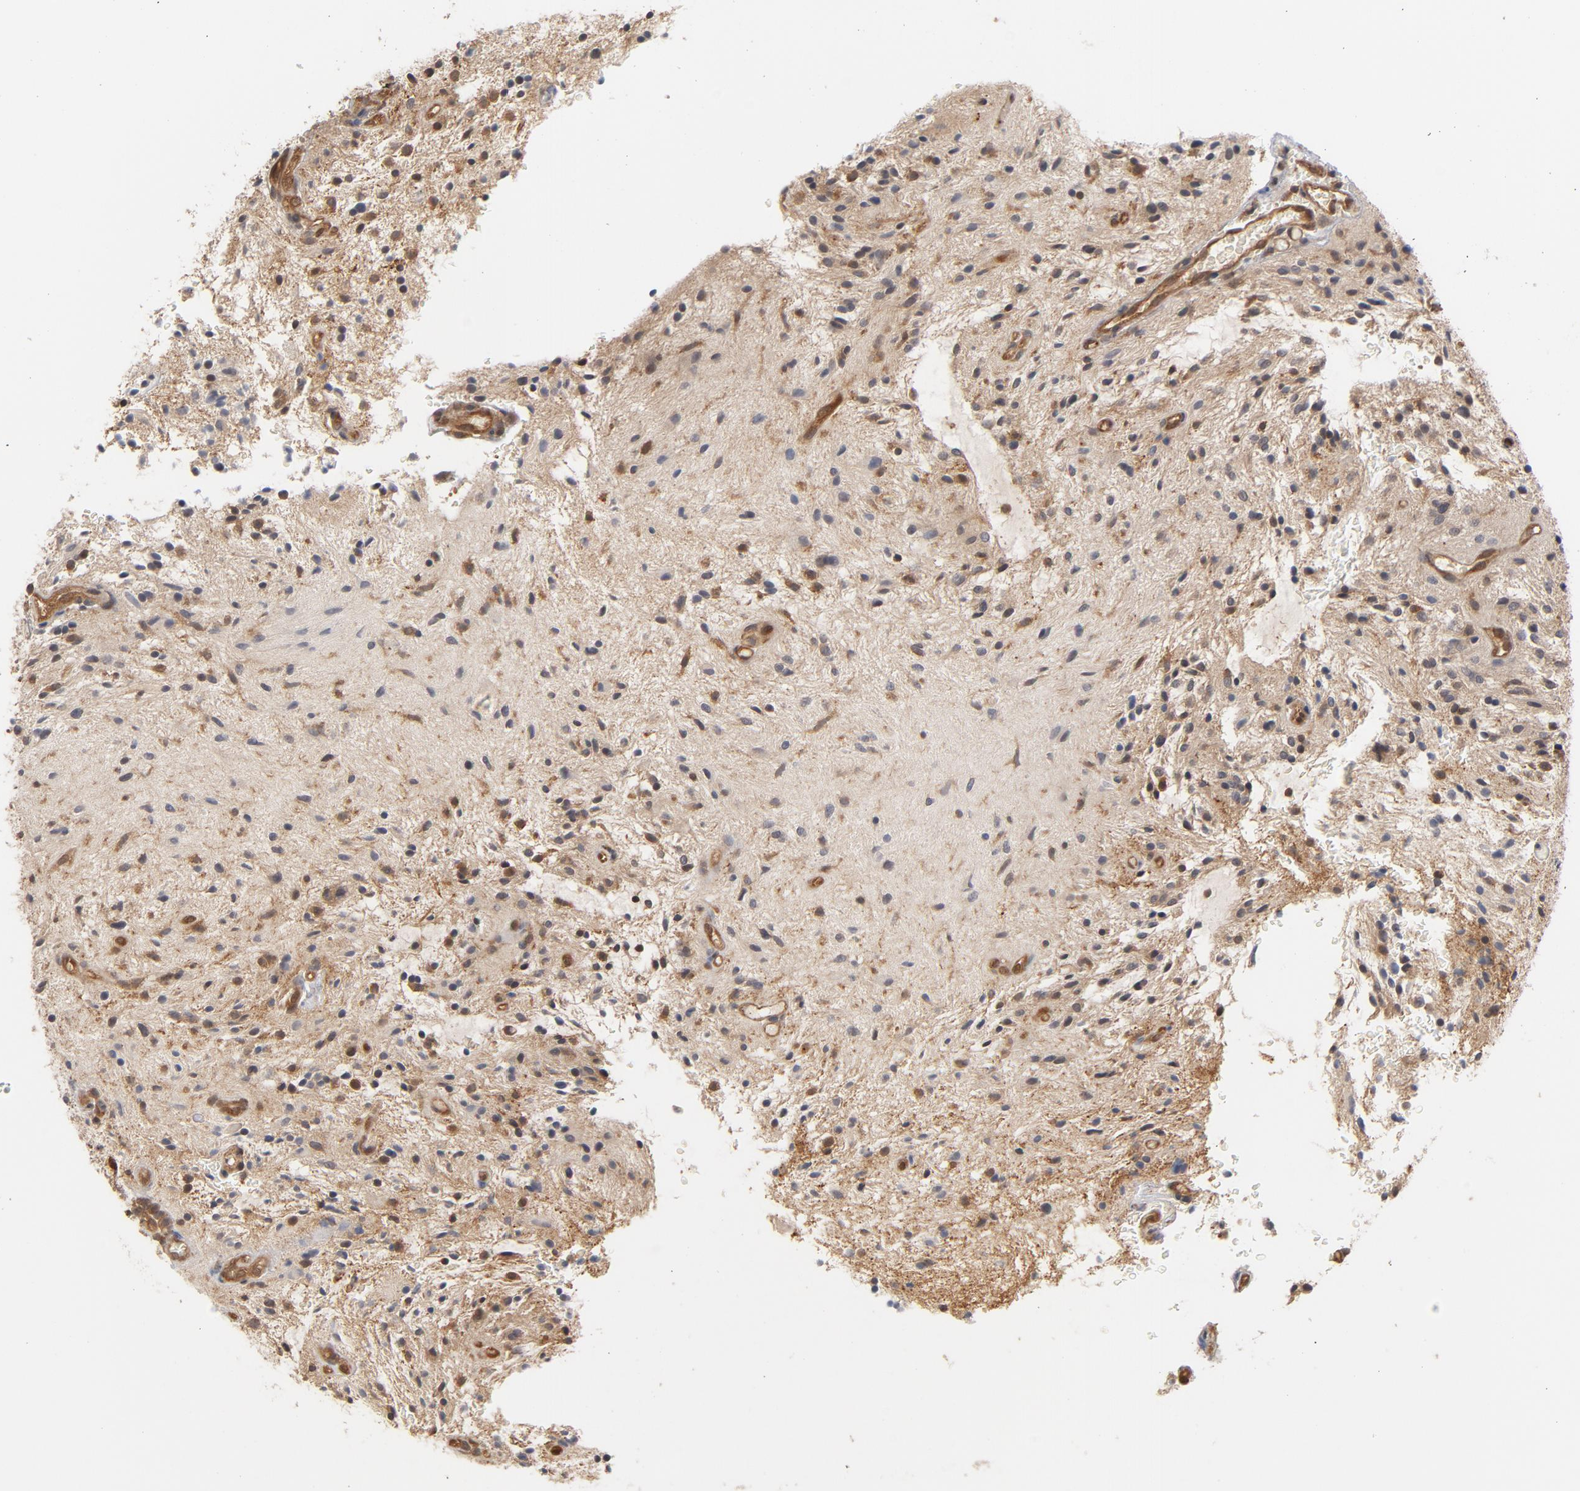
{"staining": {"intensity": "moderate", "quantity": ">75%", "location": "cytoplasmic/membranous,nuclear"}, "tissue": "glioma", "cell_type": "Tumor cells", "image_type": "cancer", "snomed": [{"axis": "morphology", "description": "Glioma, malignant, NOS"}, {"axis": "topography", "description": "Cerebellum"}], "caption": "Immunohistochemistry staining of glioma, which reveals medium levels of moderate cytoplasmic/membranous and nuclear staining in approximately >75% of tumor cells indicating moderate cytoplasmic/membranous and nuclear protein staining. The staining was performed using DAB (3,3'-diaminobenzidine) (brown) for protein detection and nuclei were counterstained in hematoxylin (blue).", "gene": "CDC37", "patient": {"sex": "female", "age": 10}}